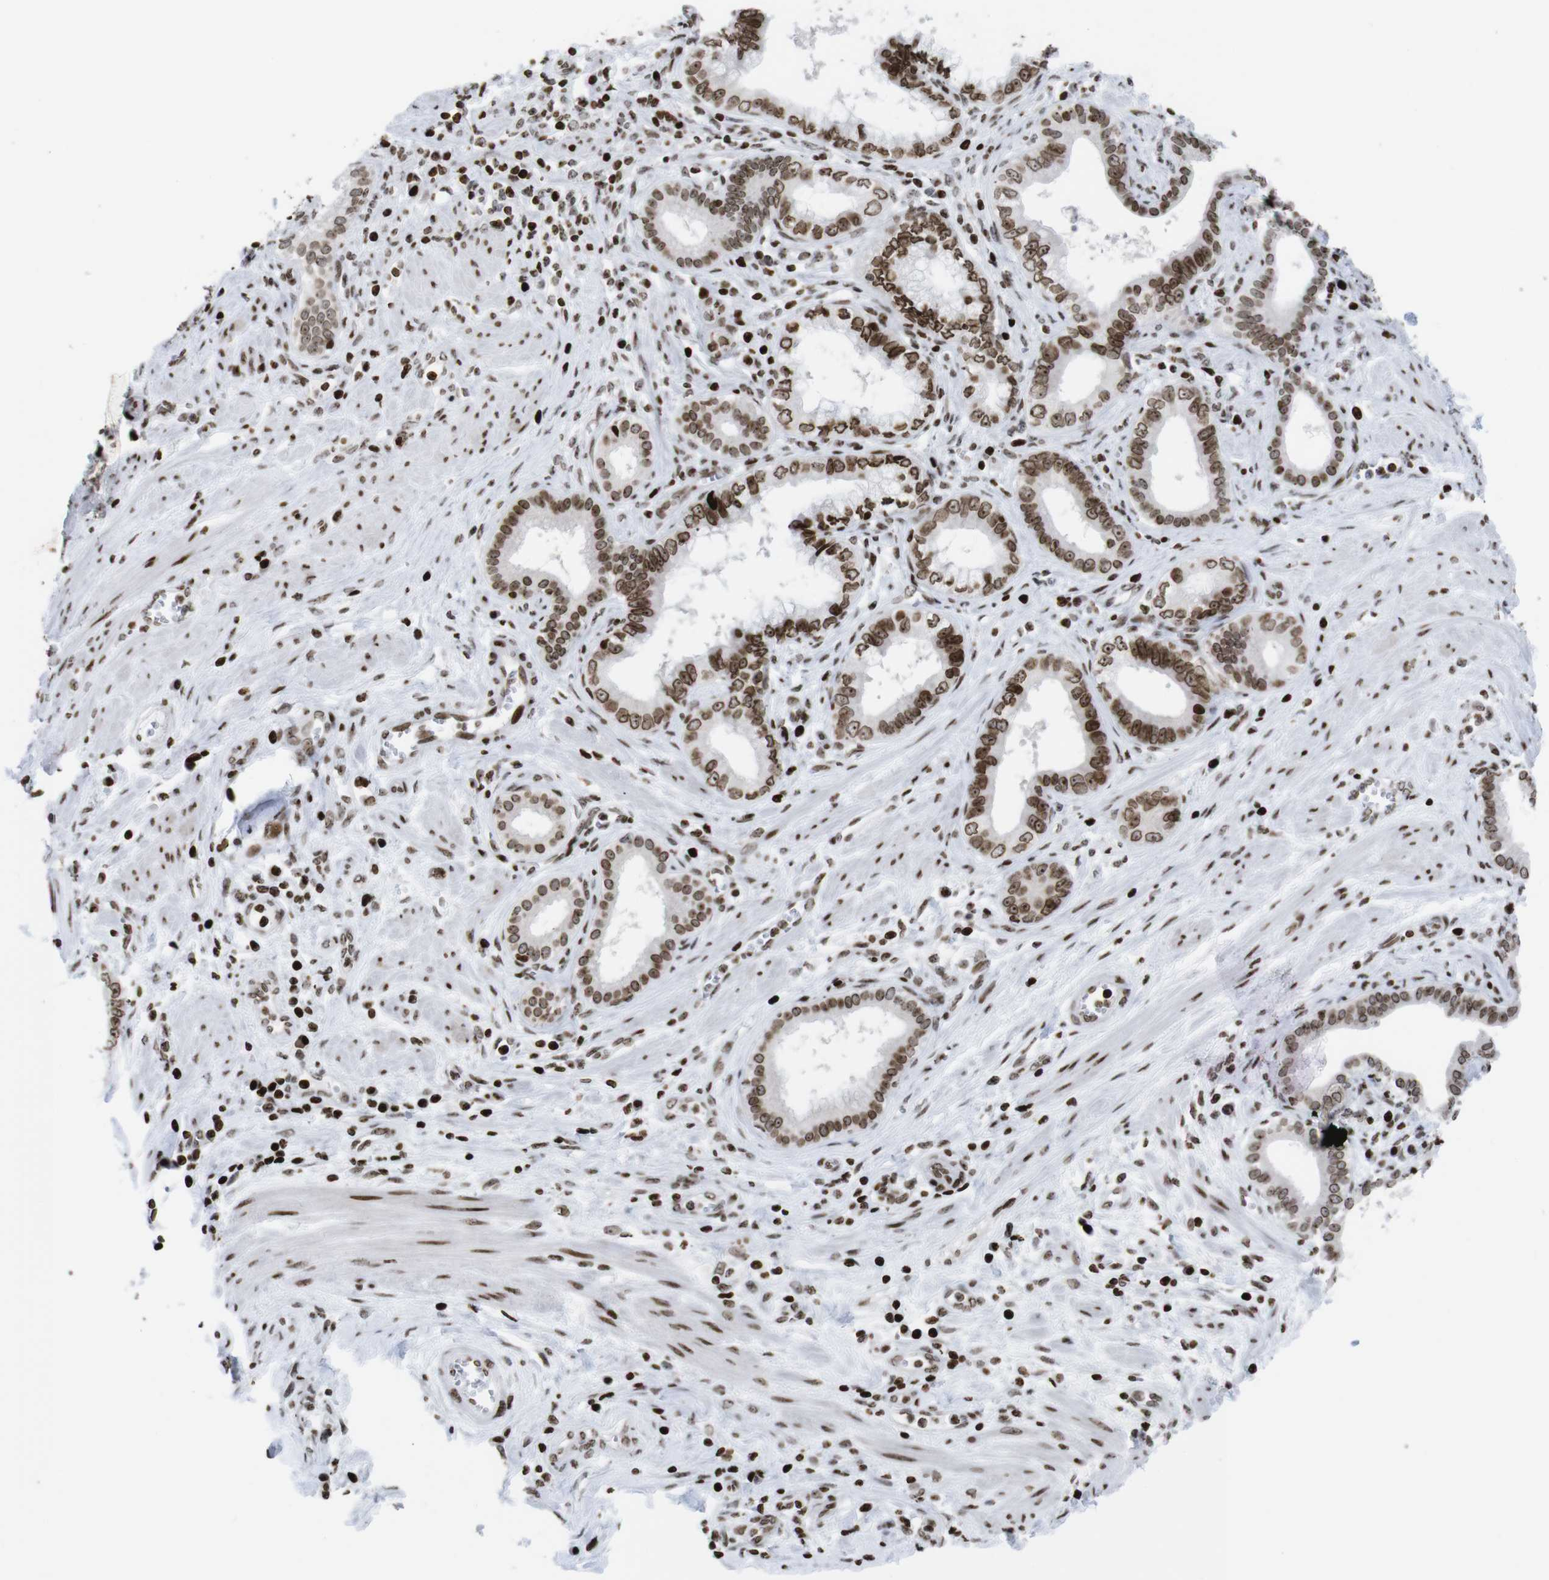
{"staining": {"intensity": "moderate", "quantity": ">75%", "location": "cytoplasmic/membranous,nuclear"}, "tissue": "pancreatic cancer", "cell_type": "Tumor cells", "image_type": "cancer", "snomed": [{"axis": "morphology", "description": "Normal tissue, NOS"}, {"axis": "topography", "description": "Lymph node"}], "caption": "Moderate cytoplasmic/membranous and nuclear staining for a protein is seen in approximately >75% of tumor cells of pancreatic cancer using IHC.", "gene": "H1-4", "patient": {"sex": "male", "age": 50}}